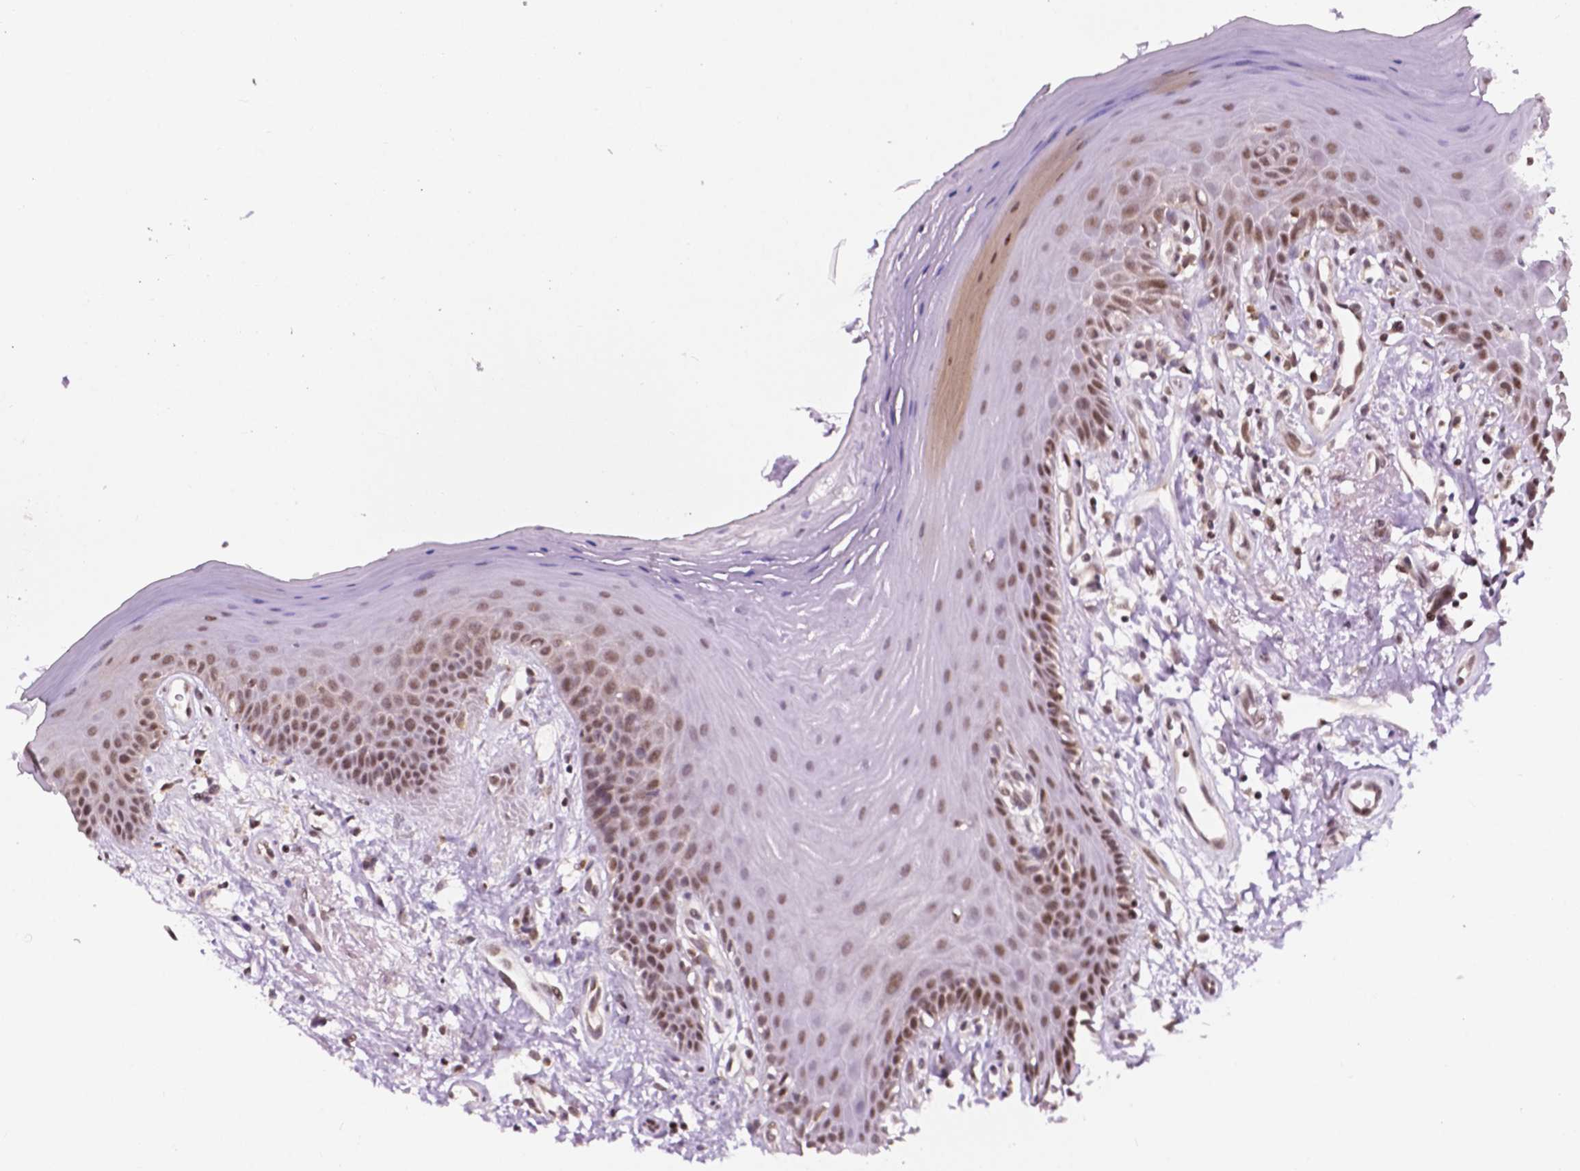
{"staining": {"intensity": "moderate", "quantity": ">75%", "location": "nuclear"}, "tissue": "oral mucosa", "cell_type": "Squamous epithelial cells", "image_type": "normal", "snomed": [{"axis": "morphology", "description": "Normal tissue, NOS"}, {"axis": "morphology", "description": "Normal morphology"}, {"axis": "topography", "description": "Oral tissue"}], "caption": "The micrograph reveals a brown stain indicating the presence of a protein in the nuclear of squamous epithelial cells in oral mucosa. (IHC, brightfield microscopy, high magnification).", "gene": "PER2", "patient": {"sex": "female", "age": 76}}